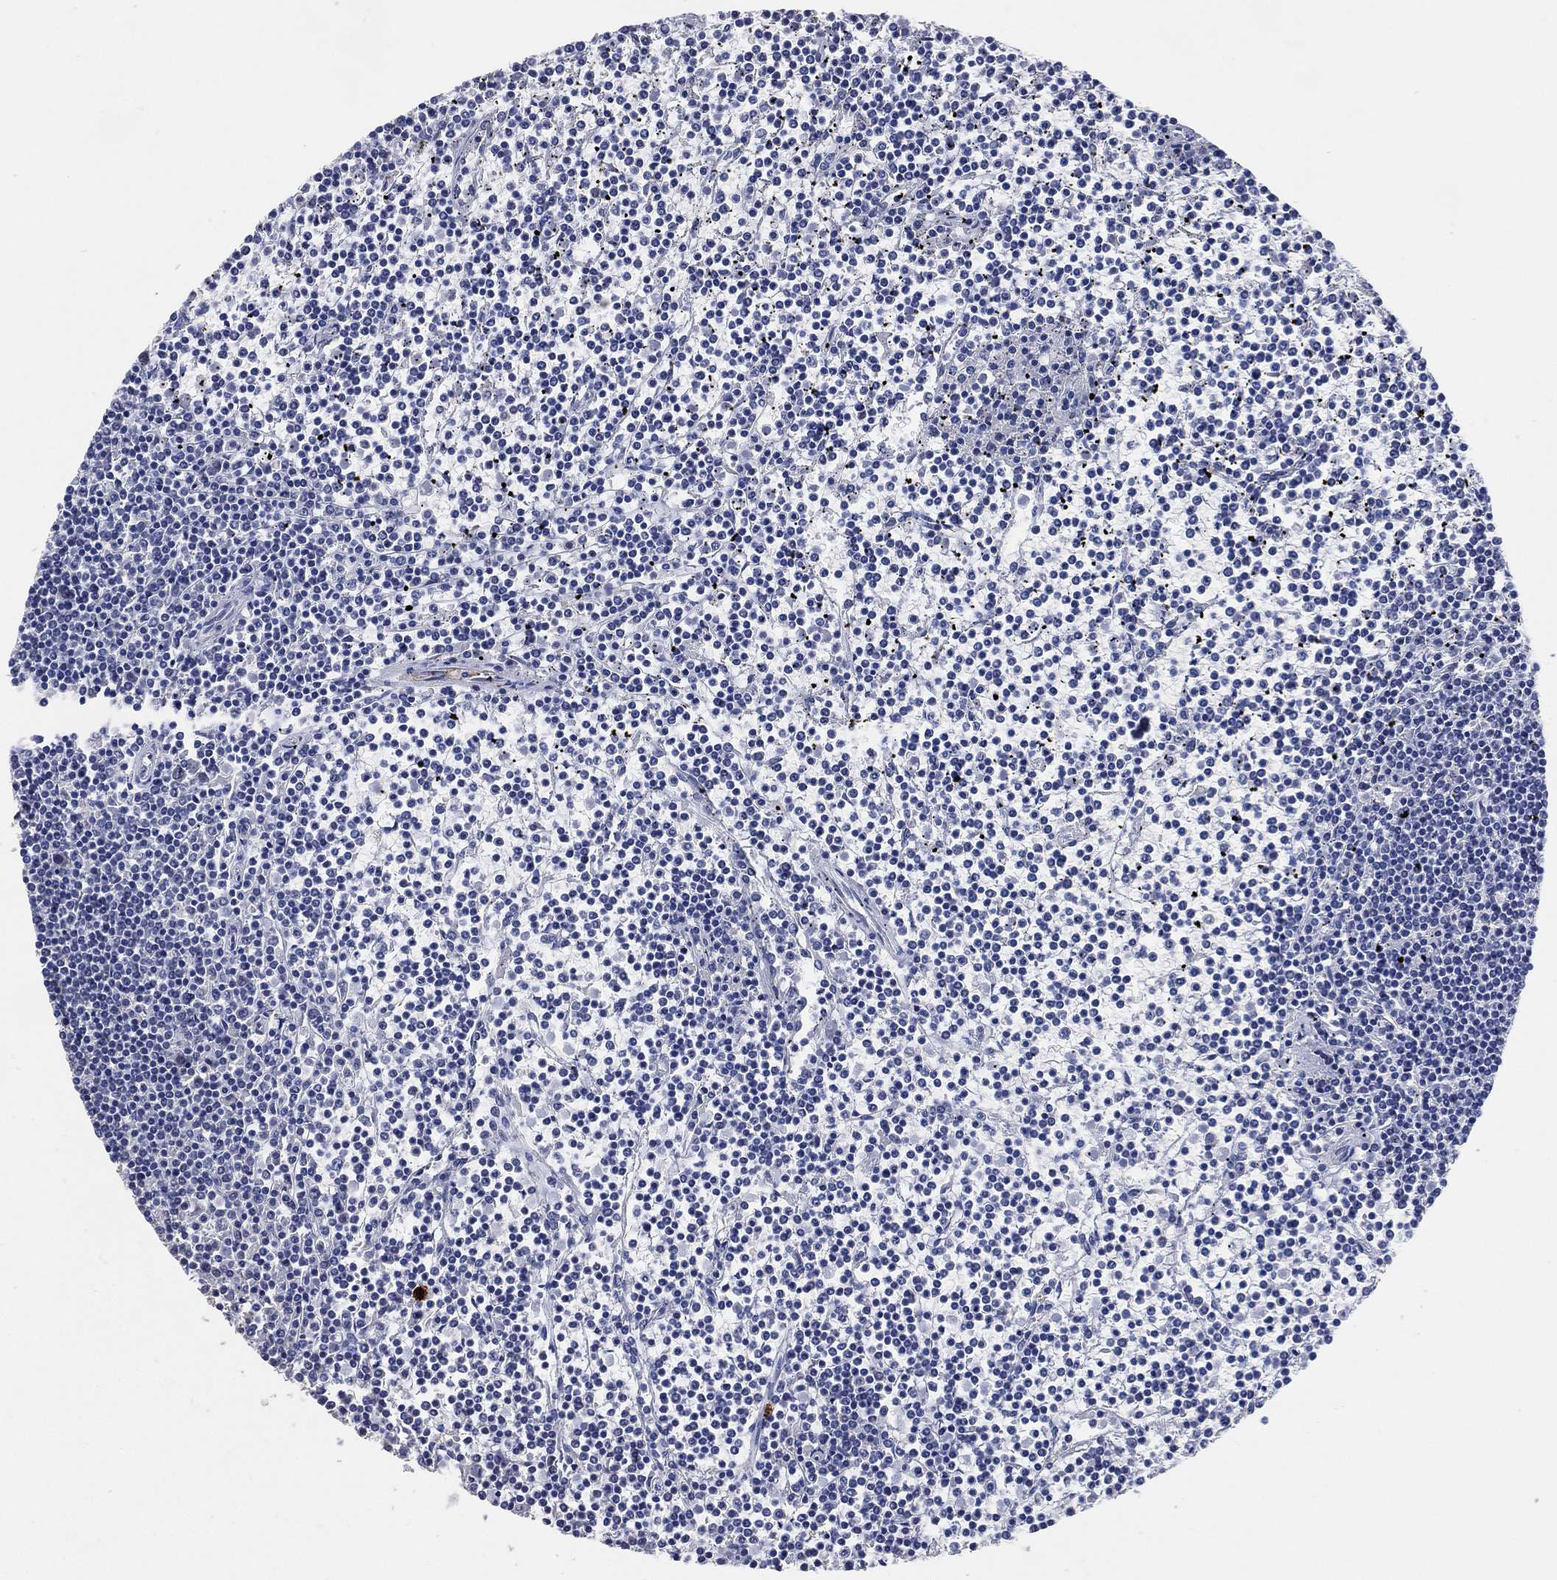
{"staining": {"intensity": "negative", "quantity": "none", "location": "none"}, "tissue": "lymphoma", "cell_type": "Tumor cells", "image_type": "cancer", "snomed": [{"axis": "morphology", "description": "Malignant lymphoma, non-Hodgkin's type, Low grade"}, {"axis": "topography", "description": "Spleen"}], "caption": "Malignant lymphoma, non-Hodgkin's type (low-grade) was stained to show a protein in brown. There is no significant staining in tumor cells.", "gene": "KLK5", "patient": {"sex": "female", "age": 19}}